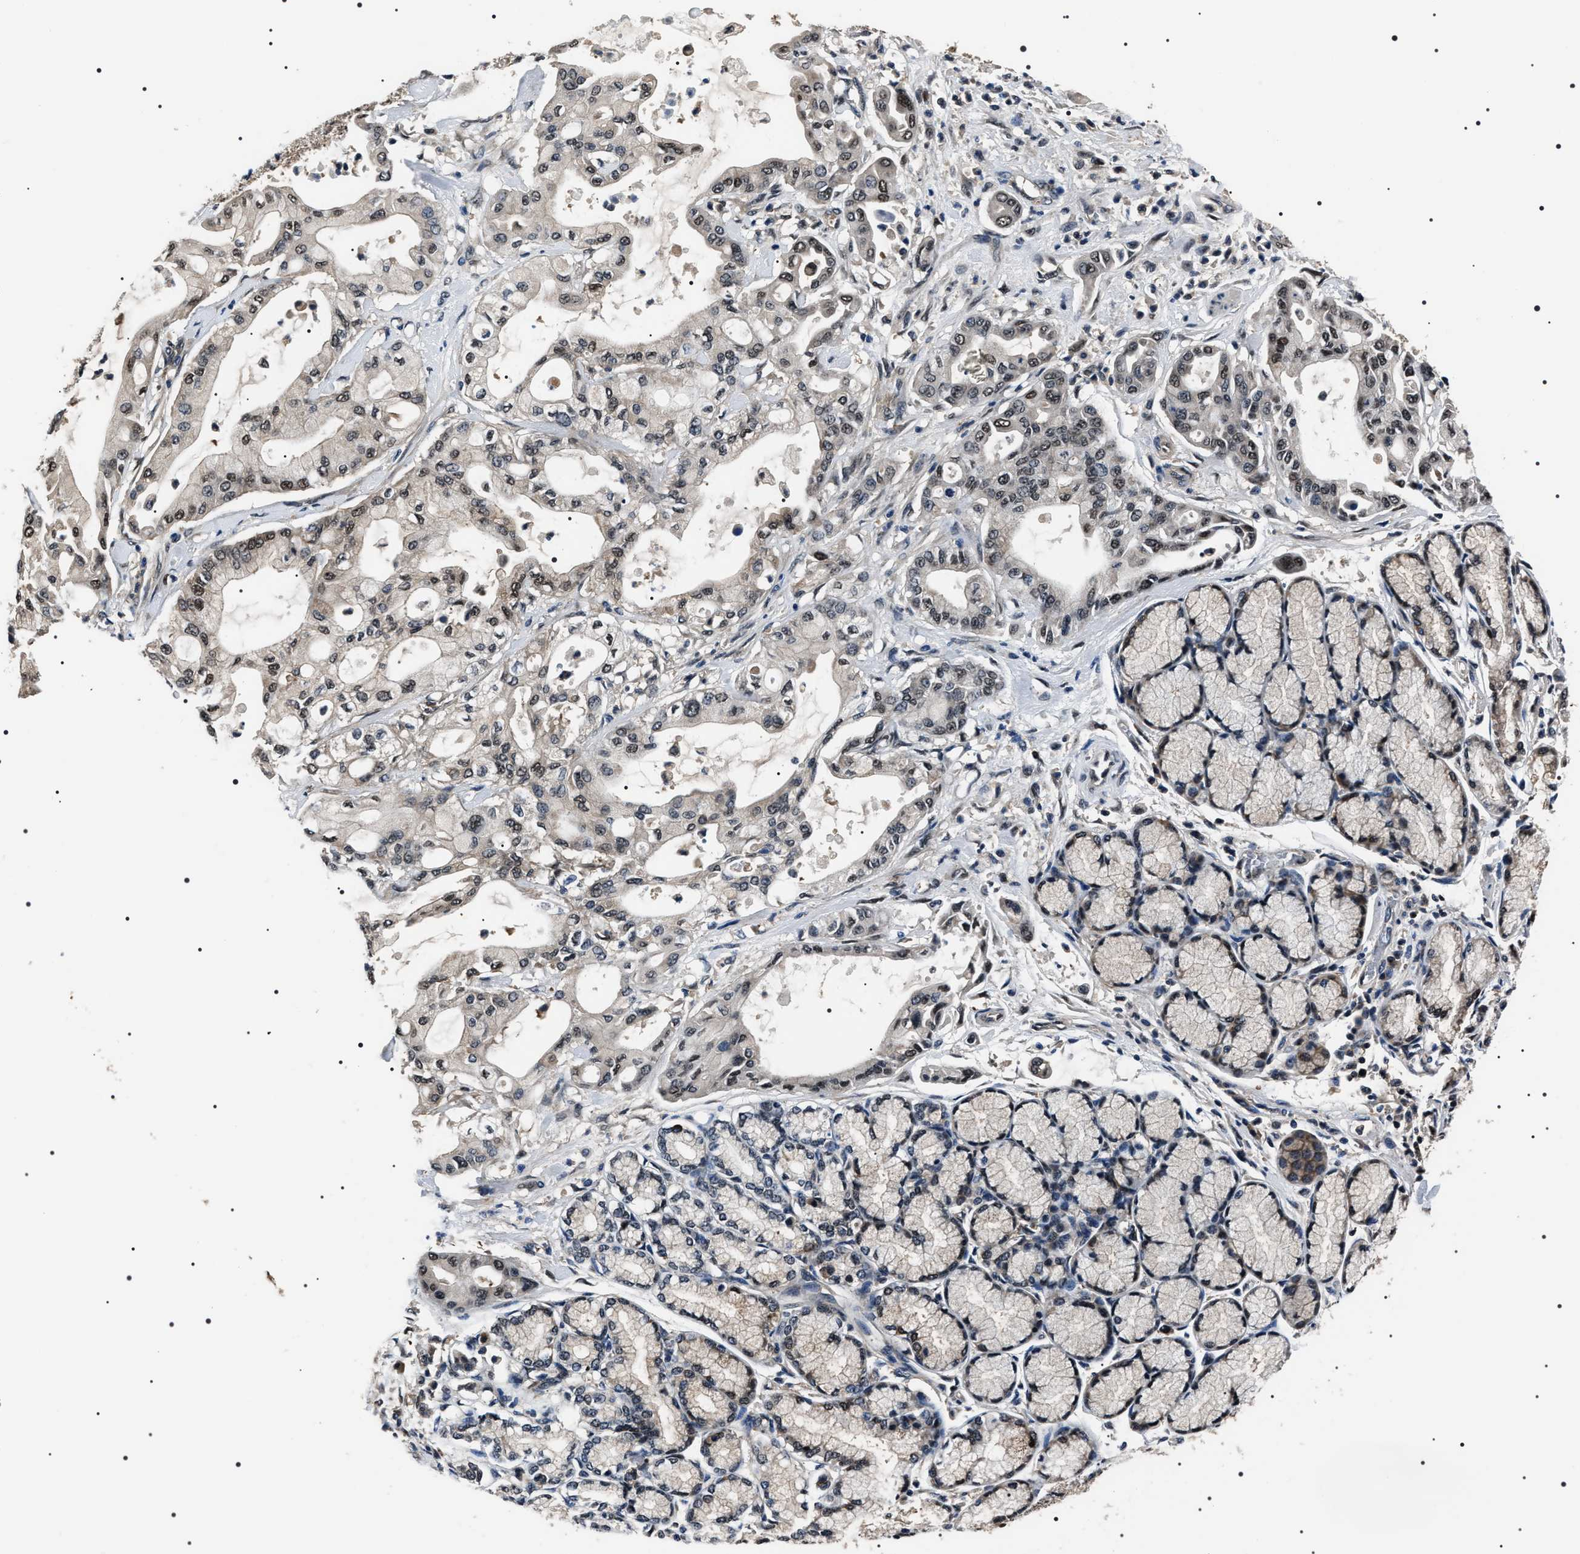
{"staining": {"intensity": "weak", "quantity": ">75%", "location": "nuclear"}, "tissue": "pancreatic cancer", "cell_type": "Tumor cells", "image_type": "cancer", "snomed": [{"axis": "morphology", "description": "Adenocarcinoma, NOS"}, {"axis": "morphology", "description": "Adenocarcinoma, metastatic, NOS"}, {"axis": "topography", "description": "Lymph node"}, {"axis": "topography", "description": "Pancreas"}, {"axis": "topography", "description": "Duodenum"}], "caption": "Tumor cells demonstrate low levels of weak nuclear staining in about >75% of cells in adenocarcinoma (pancreatic).", "gene": "SIPA1", "patient": {"sex": "female", "age": 64}}